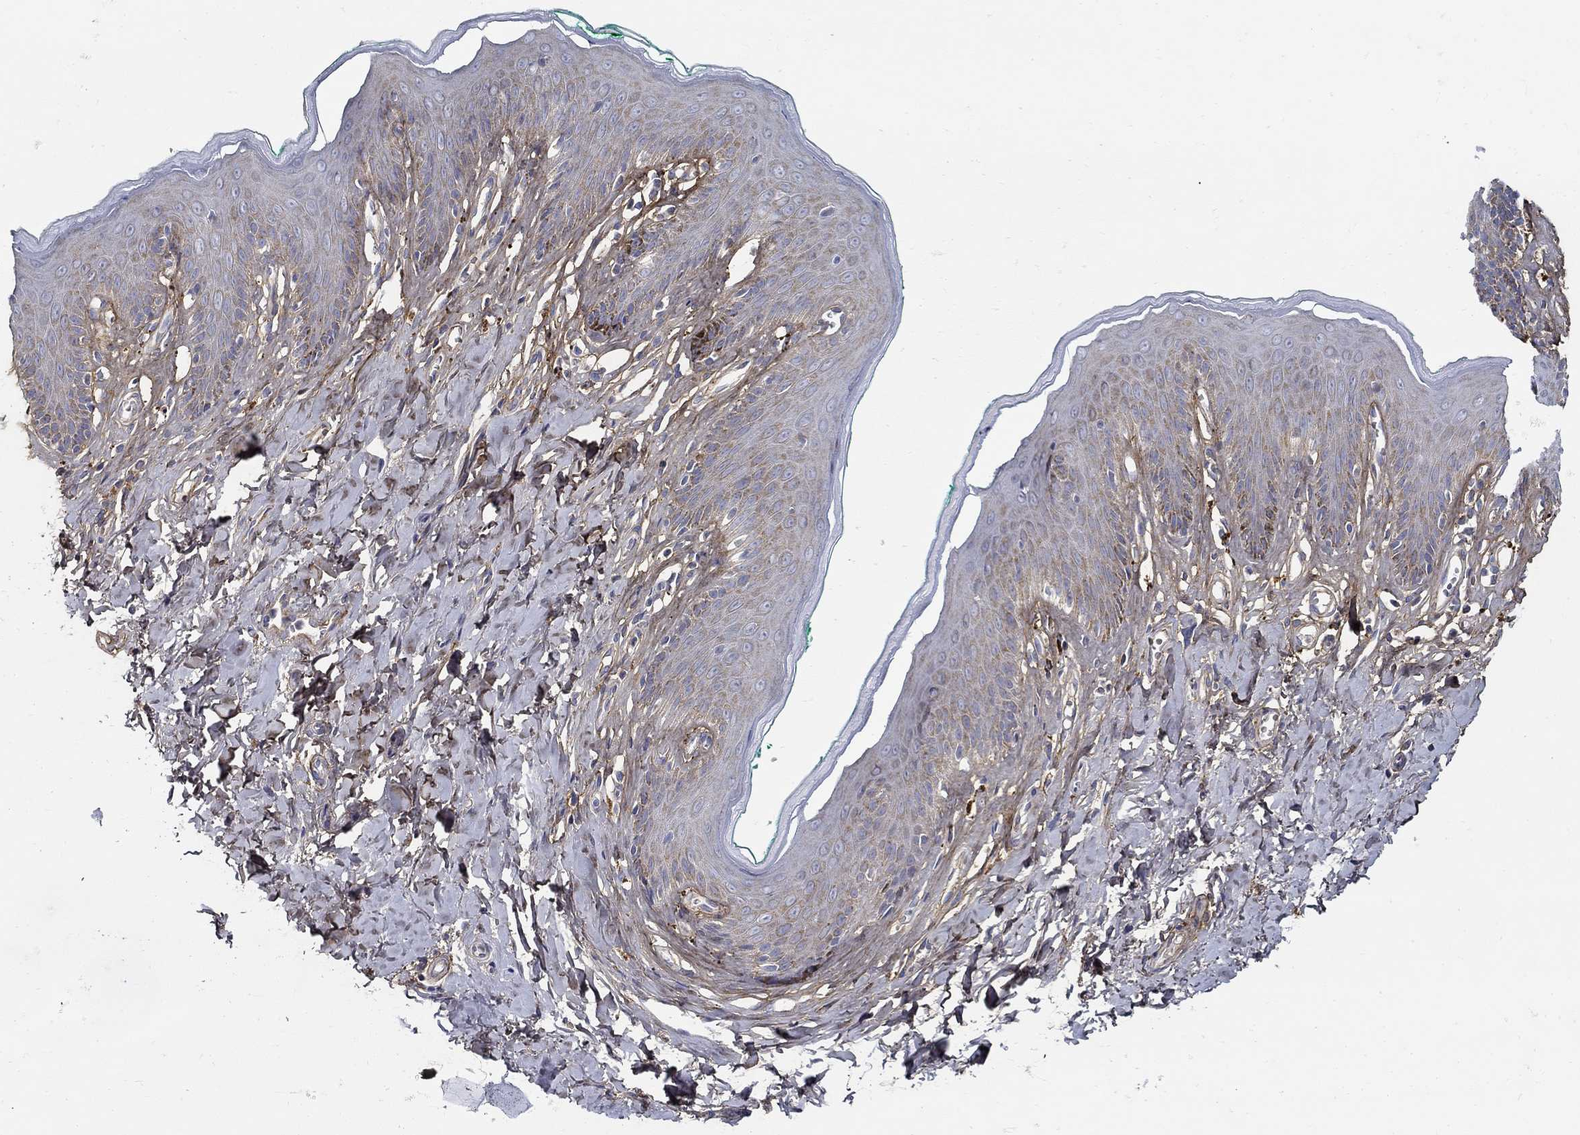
{"staining": {"intensity": "weak", "quantity": "25%-75%", "location": "cytoplasmic/membranous"}, "tissue": "skin", "cell_type": "Epidermal cells", "image_type": "normal", "snomed": [{"axis": "morphology", "description": "Normal tissue, NOS"}, {"axis": "topography", "description": "Vulva"}], "caption": "Protein staining of benign skin displays weak cytoplasmic/membranous expression in approximately 25%-75% of epidermal cells. The staining was performed using DAB to visualize the protein expression in brown, while the nuclei were stained in blue with hematoxylin (Magnification: 20x).", "gene": "TGFBI", "patient": {"sex": "female", "age": 66}}